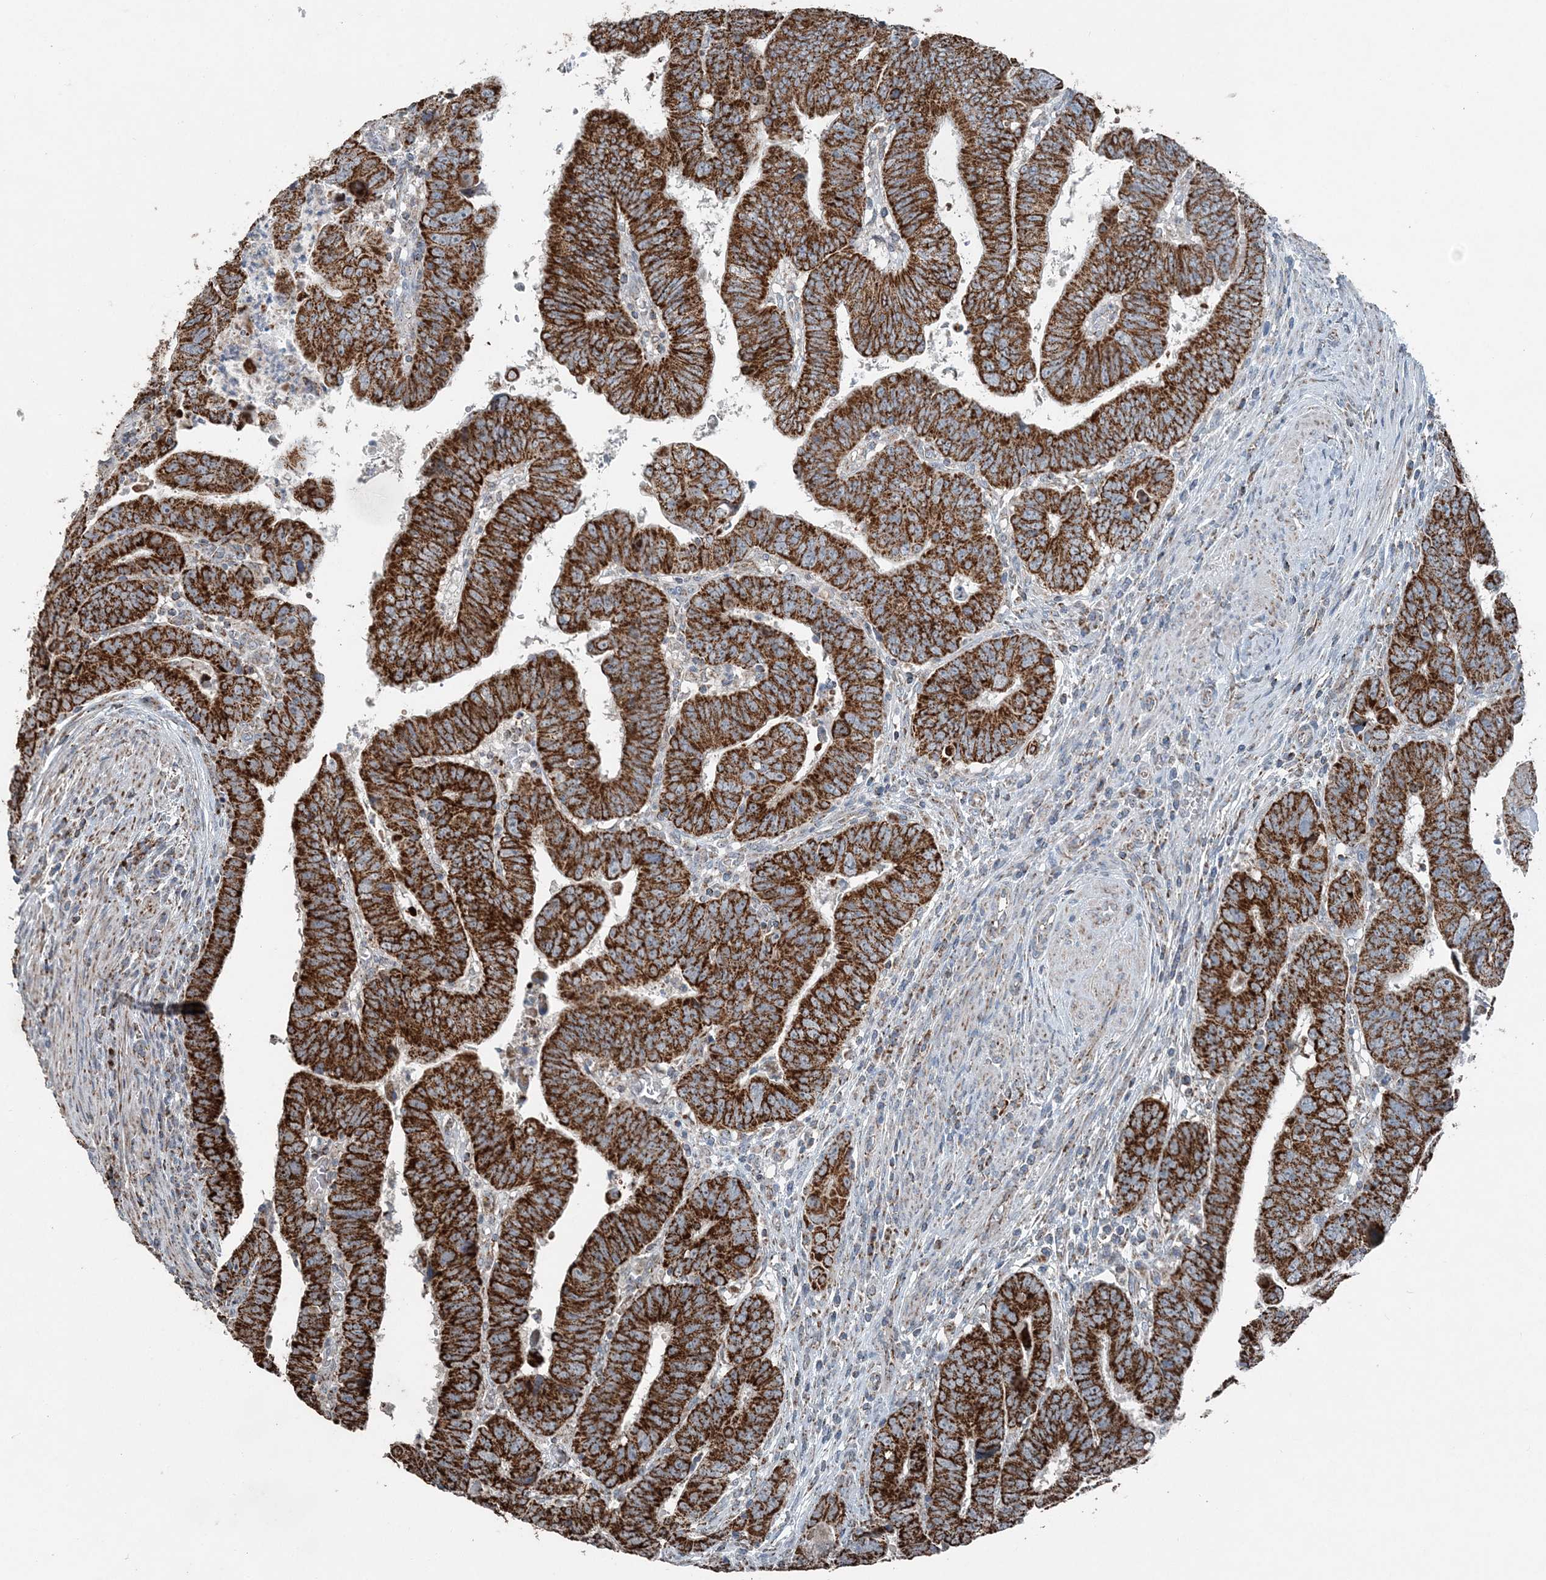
{"staining": {"intensity": "strong", "quantity": ">75%", "location": "cytoplasmic/membranous"}, "tissue": "colorectal cancer", "cell_type": "Tumor cells", "image_type": "cancer", "snomed": [{"axis": "morphology", "description": "Normal tissue, NOS"}, {"axis": "morphology", "description": "Adenocarcinoma, NOS"}, {"axis": "topography", "description": "Rectum"}], "caption": "A high-resolution photomicrograph shows IHC staining of adenocarcinoma (colorectal), which exhibits strong cytoplasmic/membranous expression in approximately >75% of tumor cells.", "gene": "SUCLG1", "patient": {"sex": "female", "age": 65}}